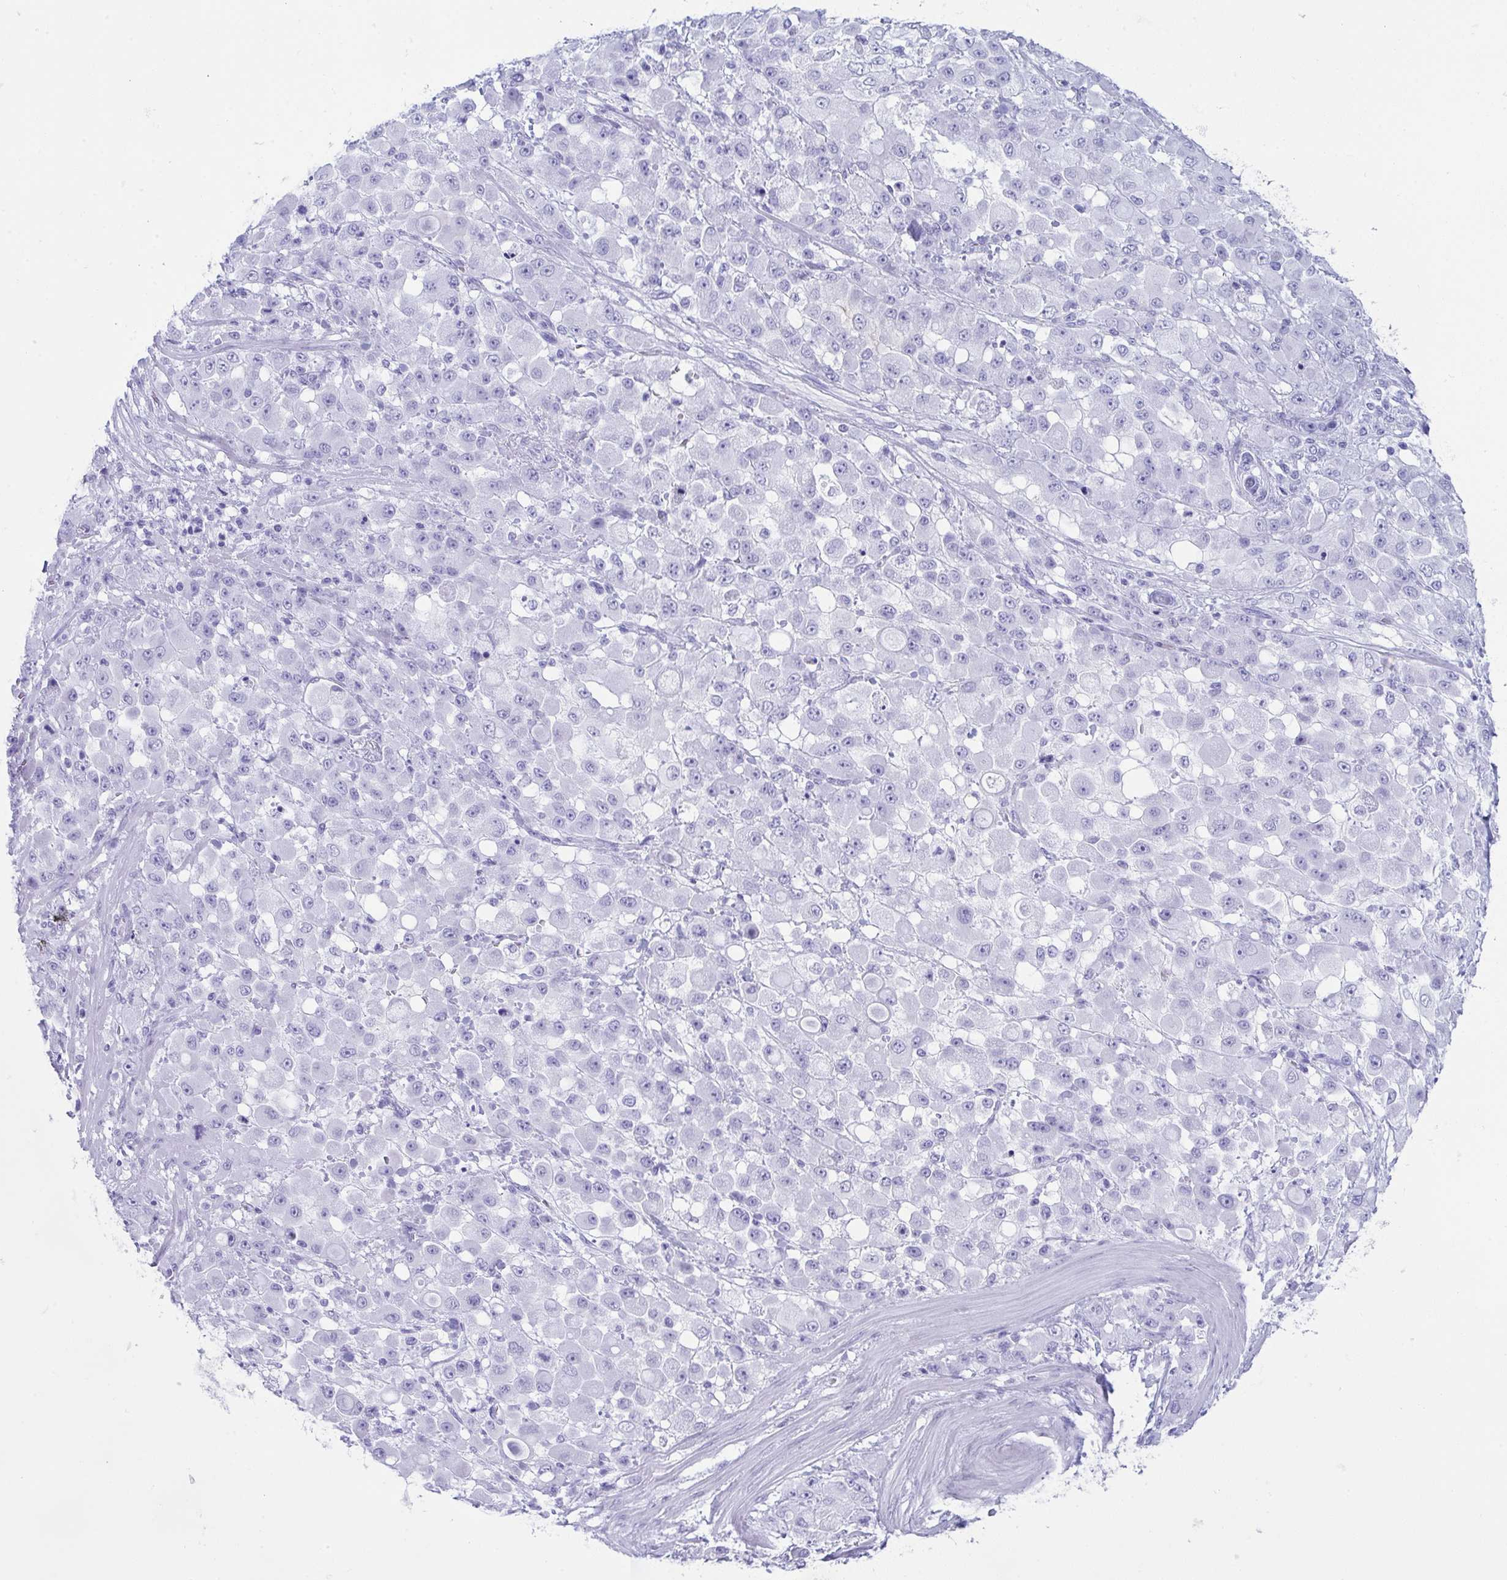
{"staining": {"intensity": "negative", "quantity": "none", "location": "none"}, "tissue": "stomach cancer", "cell_type": "Tumor cells", "image_type": "cancer", "snomed": [{"axis": "morphology", "description": "Adenocarcinoma, NOS"}, {"axis": "topography", "description": "Stomach"}], "caption": "This image is of stomach cancer (adenocarcinoma) stained with IHC to label a protein in brown with the nuclei are counter-stained blue. There is no positivity in tumor cells.", "gene": "JCHAIN", "patient": {"sex": "female", "age": 76}}